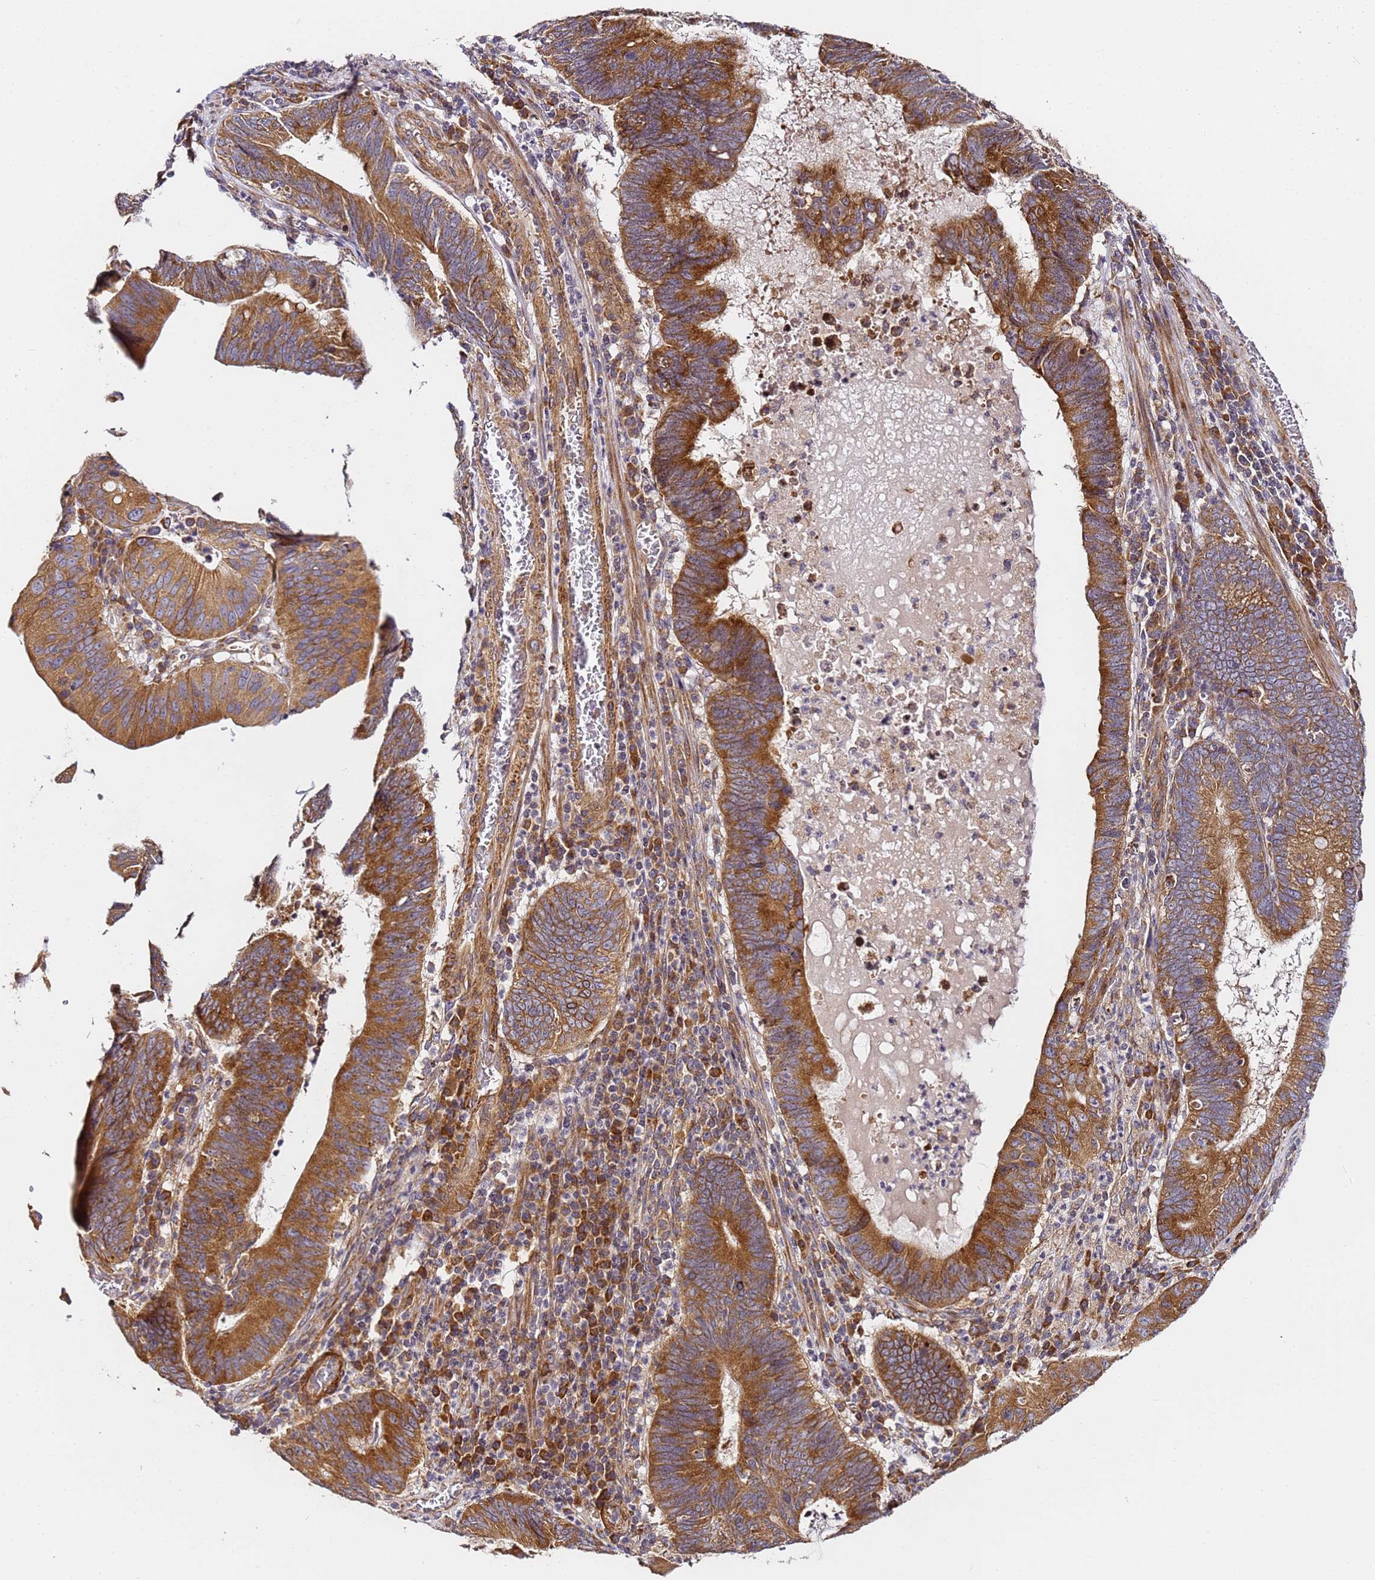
{"staining": {"intensity": "strong", "quantity": ">75%", "location": "cytoplasmic/membranous"}, "tissue": "stomach cancer", "cell_type": "Tumor cells", "image_type": "cancer", "snomed": [{"axis": "morphology", "description": "Adenocarcinoma, NOS"}, {"axis": "topography", "description": "Stomach"}], "caption": "This histopathology image reveals stomach cancer (adenocarcinoma) stained with immunohistochemistry (IHC) to label a protein in brown. The cytoplasmic/membranous of tumor cells show strong positivity for the protein. Nuclei are counter-stained blue.", "gene": "RPL13A", "patient": {"sex": "male", "age": 59}}